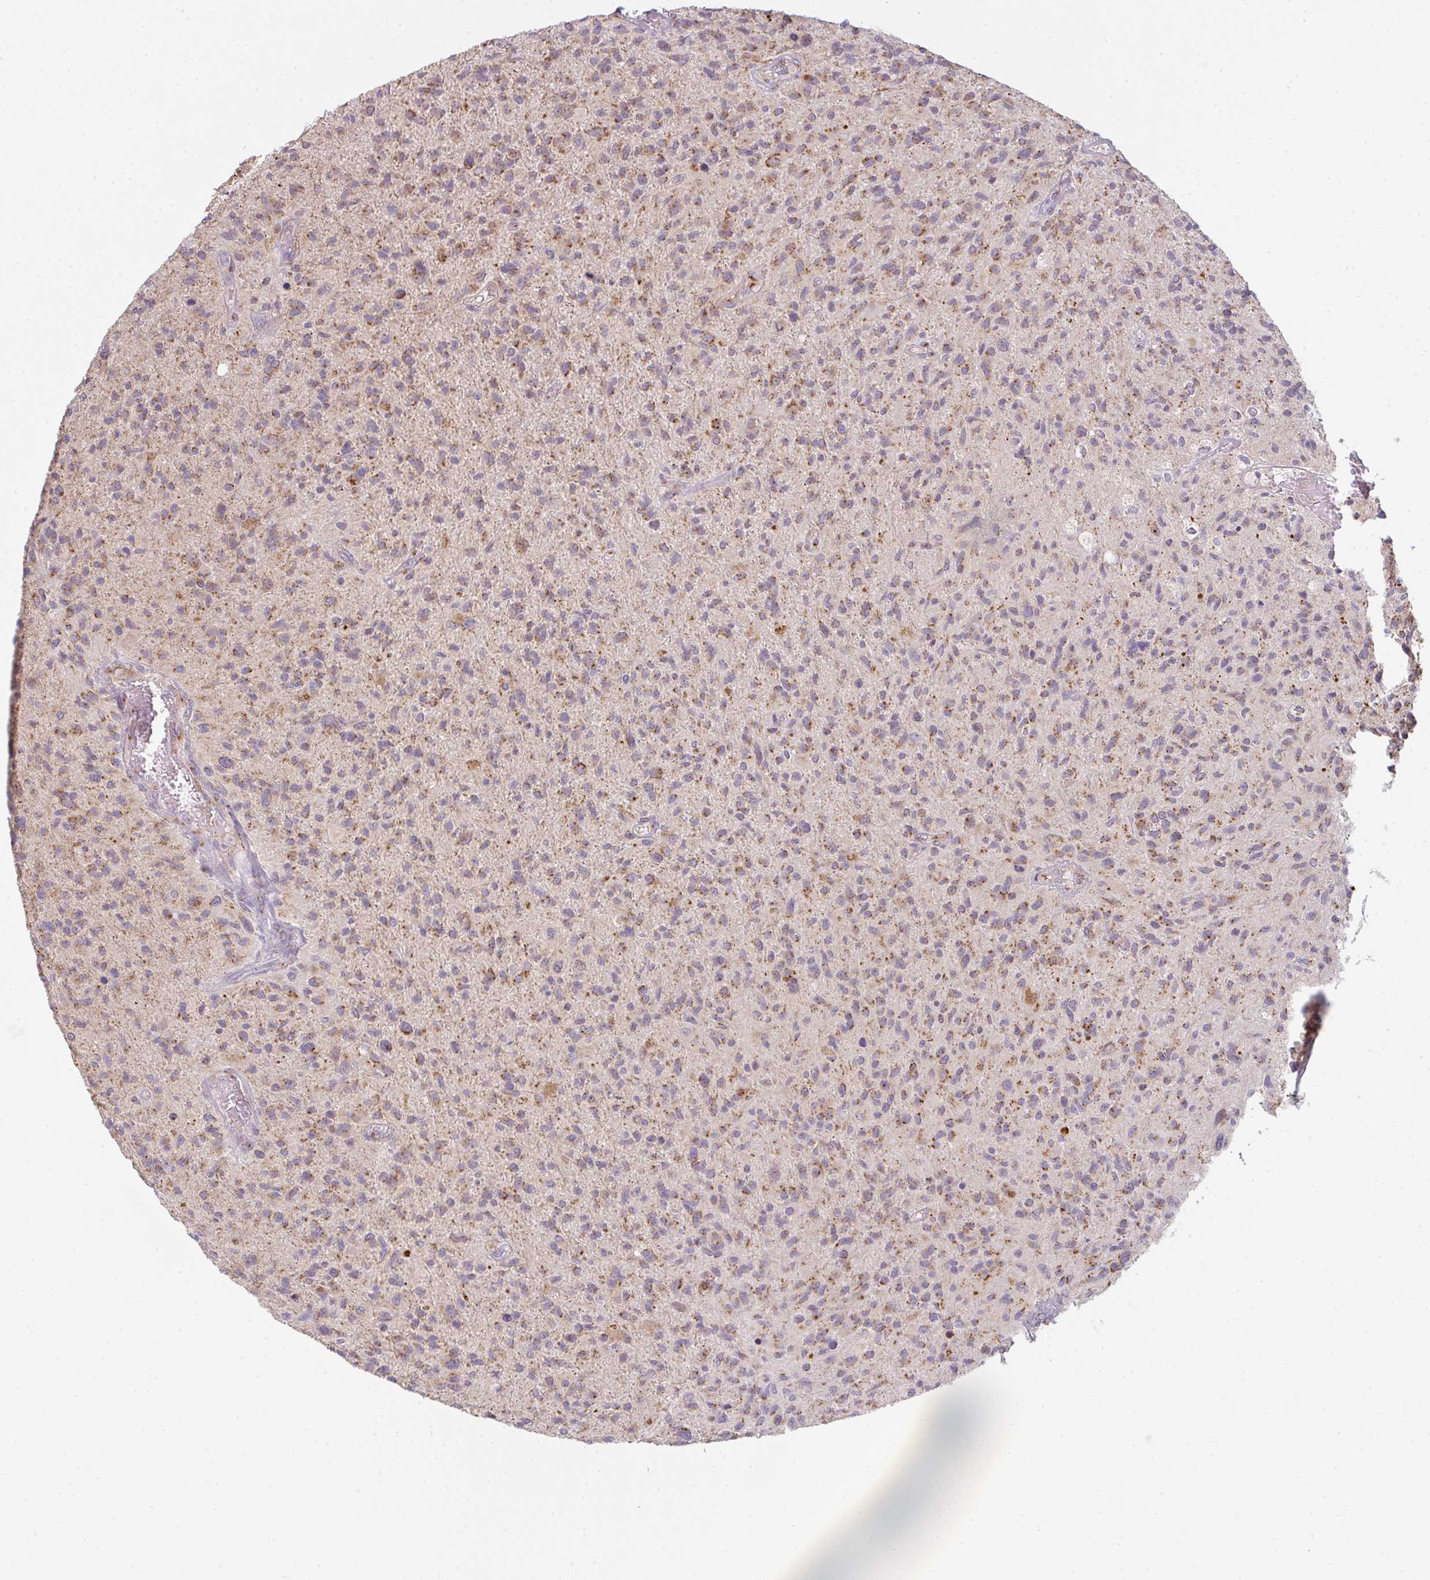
{"staining": {"intensity": "moderate", "quantity": ">75%", "location": "cytoplasmic/membranous"}, "tissue": "glioma", "cell_type": "Tumor cells", "image_type": "cancer", "snomed": [{"axis": "morphology", "description": "Glioma, malignant, High grade"}, {"axis": "topography", "description": "Brain"}], "caption": "Glioma stained with a protein marker reveals moderate staining in tumor cells.", "gene": "GVQW3", "patient": {"sex": "female", "age": 70}}